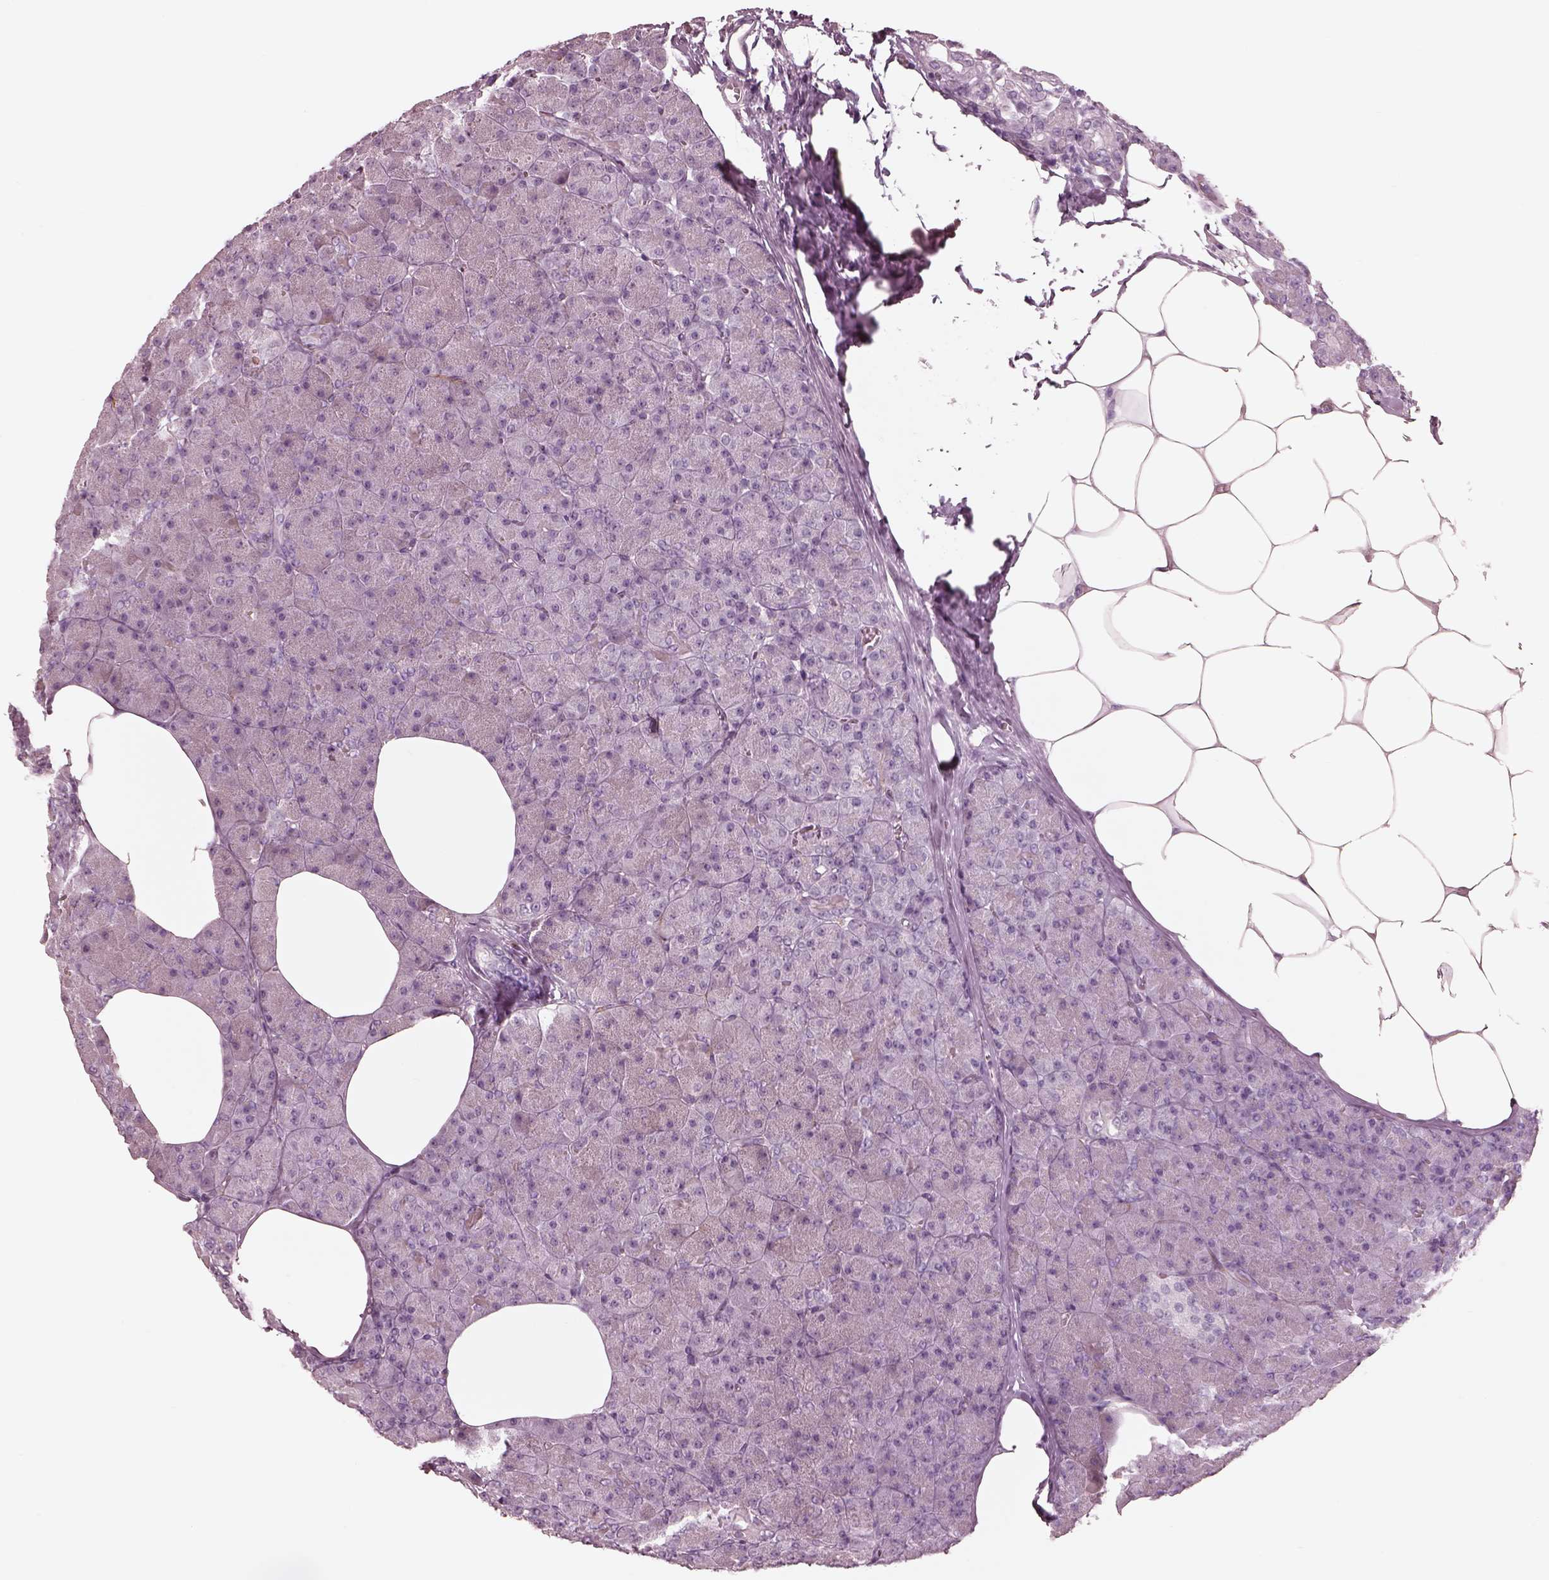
{"staining": {"intensity": "negative", "quantity": "none", "location": "none"}, "tissue": "pancreas", "cell_type": "Exocrine glandular cells", "image_type": "normal", "snomed": [{"axis": "morphology", "description": "Normal tissue, NOS"}, {"axis": "topography", "description": "Pancreas"}], "caption": "The photomicrograph reveals no significant expression in exocrine glandular cells of pancreas.", "gene": "CADM2", "patient": {"sex": "female", "age": 45}}